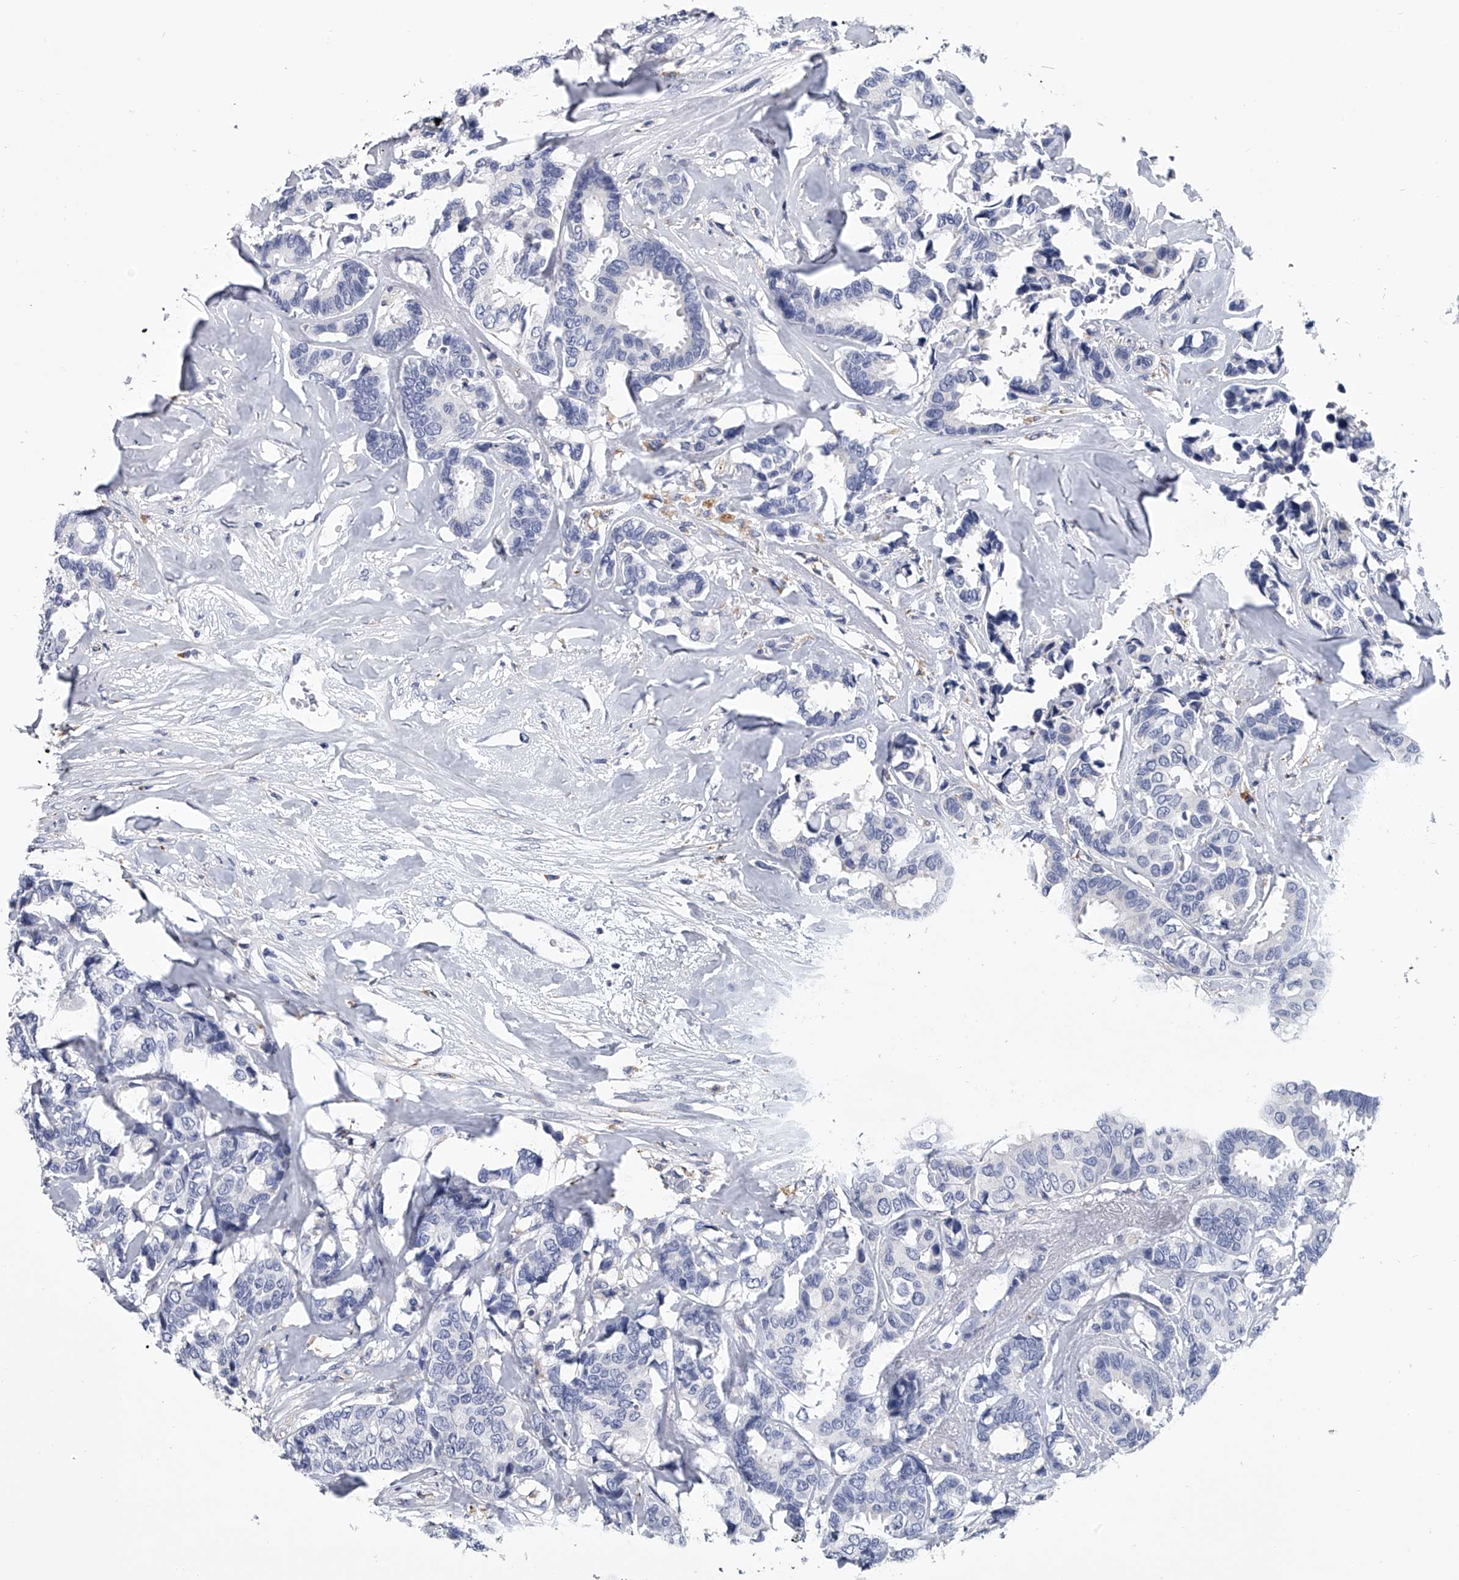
{"staining": {"intensity": "negative", "quantity": "none", "location": "none"}, "tissue": "breast cancer", "cell_type": "Tumor cells", "image_type": "cancer", "snomed": [{"axis": "morphology", "description": "Duct carcinoma"}, {"axis": "topography", "description": "Breast"}], "caption": "There is no significant positivity in tumor cells of breast cancer.", "gene": "TRIM8", "patient": {"sex": "female", "age": 87}}